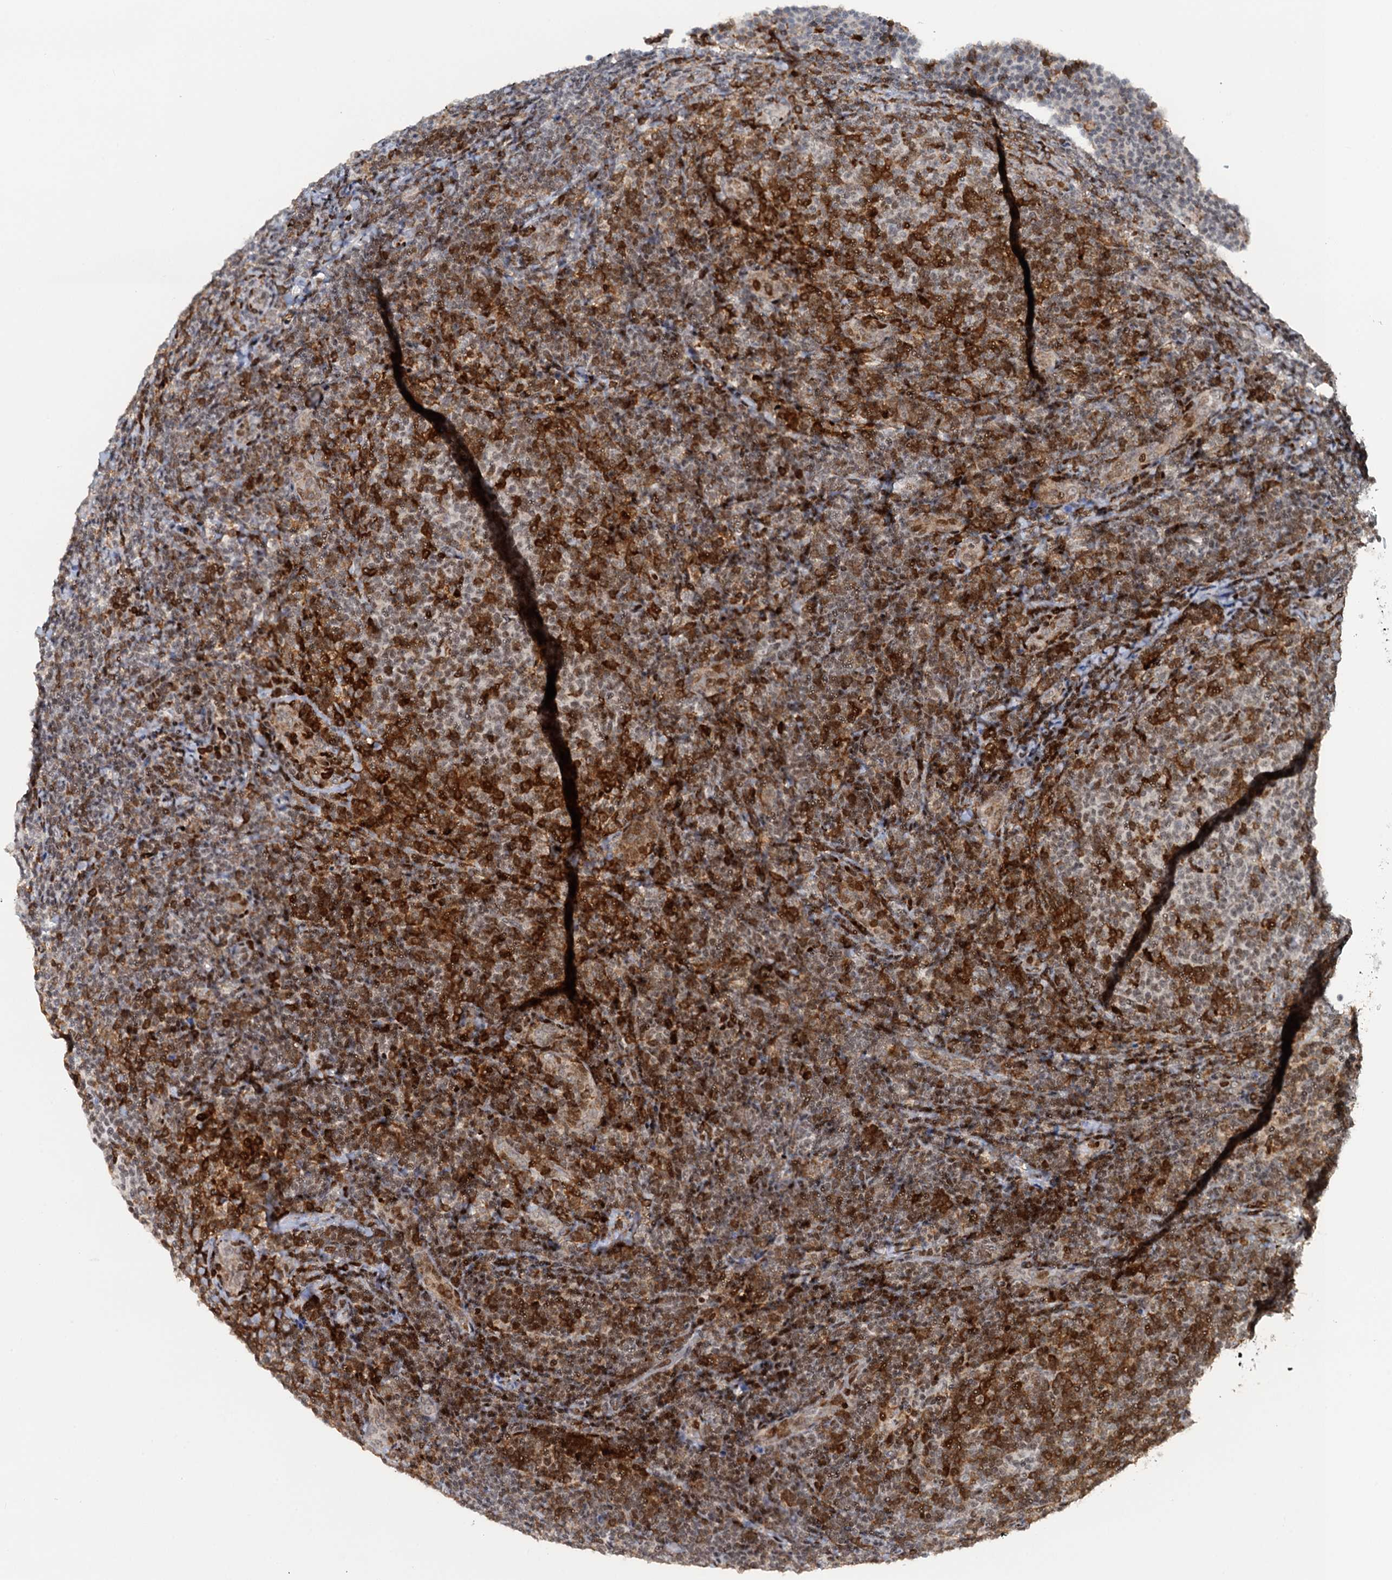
{"staining": {"intensity": "weak", "quantity": "25%-75%", "location": "cytoplasmic/membranous"}, "tissue": "lymphoma", "cell_type": "Tumor cells", "image_type": "cancer", "snomed": [{"axis": "morphology", "description": "Malignant lymphoma, non-Hodgkin's type, Low grade"}, {"axis": "topography", "description": "Lymph node"}], "caption": "Weak cytoplasmic/membranous protein staining is appreciated in about 25%-75% of tumor cells in lymphoma.", "gene": "FYB1", "patient": {"sex": "male", "age": 66}}